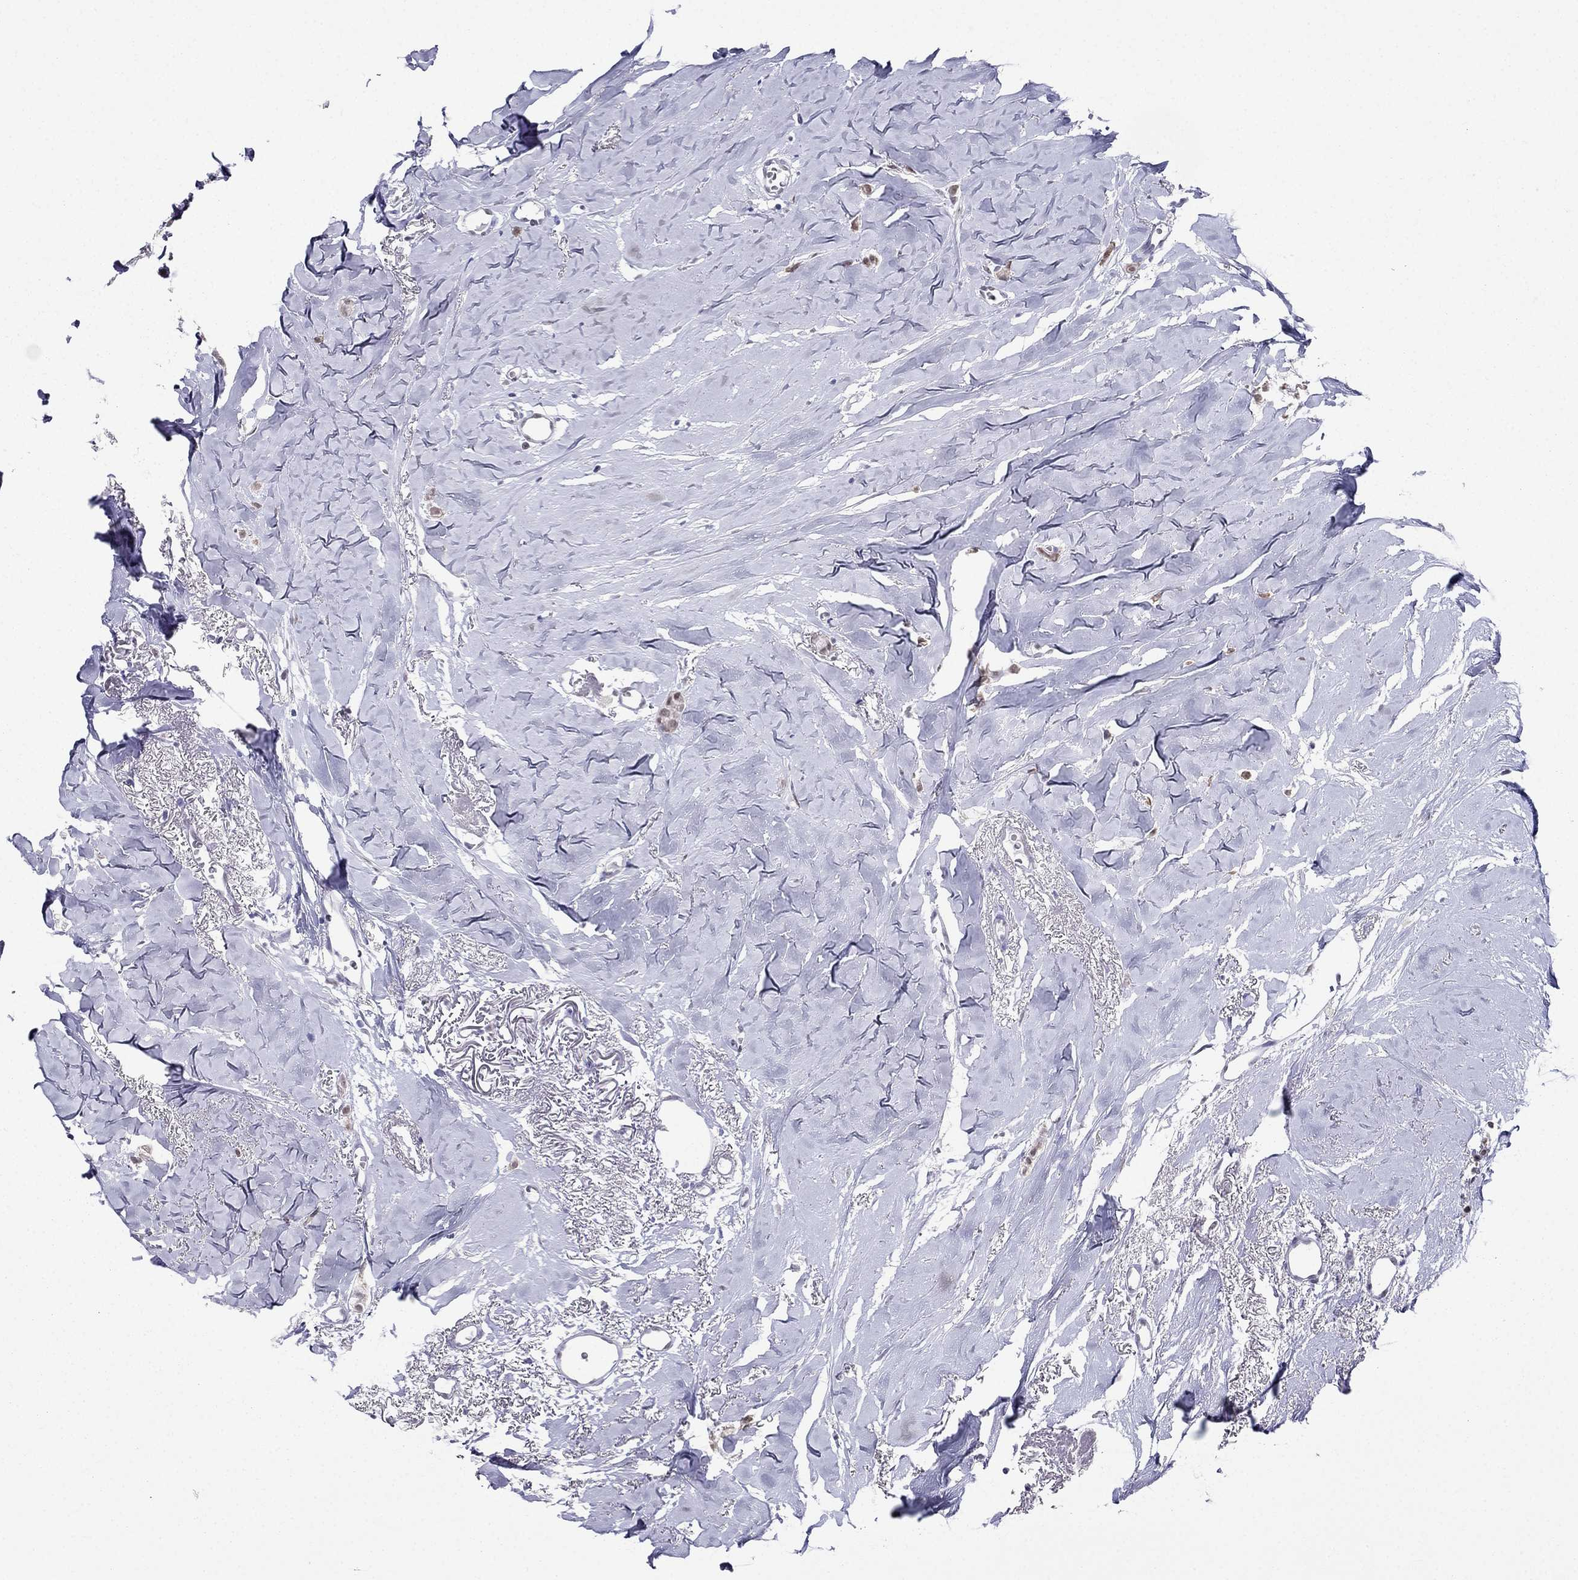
{"staining": {"intensity": "weak", "quantity": ">75%", "location": "nuclear"}, "tissue": "breast cancer", "cell_type": "Tumor cells", "image_type": "cancer", "snomed": [{"axis": "morphology", "description": "Duct carcinoma"}, {"axis": "topography", "description": "Breast"}], "caption": "Weak nuclear staining is present in approximately >75% of tumor cells in invasive ductal carcinoma (breast). (DAB IHC, brown staining for protein, blue staining for nuclei).", "gene": "PPM1G", "patient": {"sex": "female", "age": 85}}